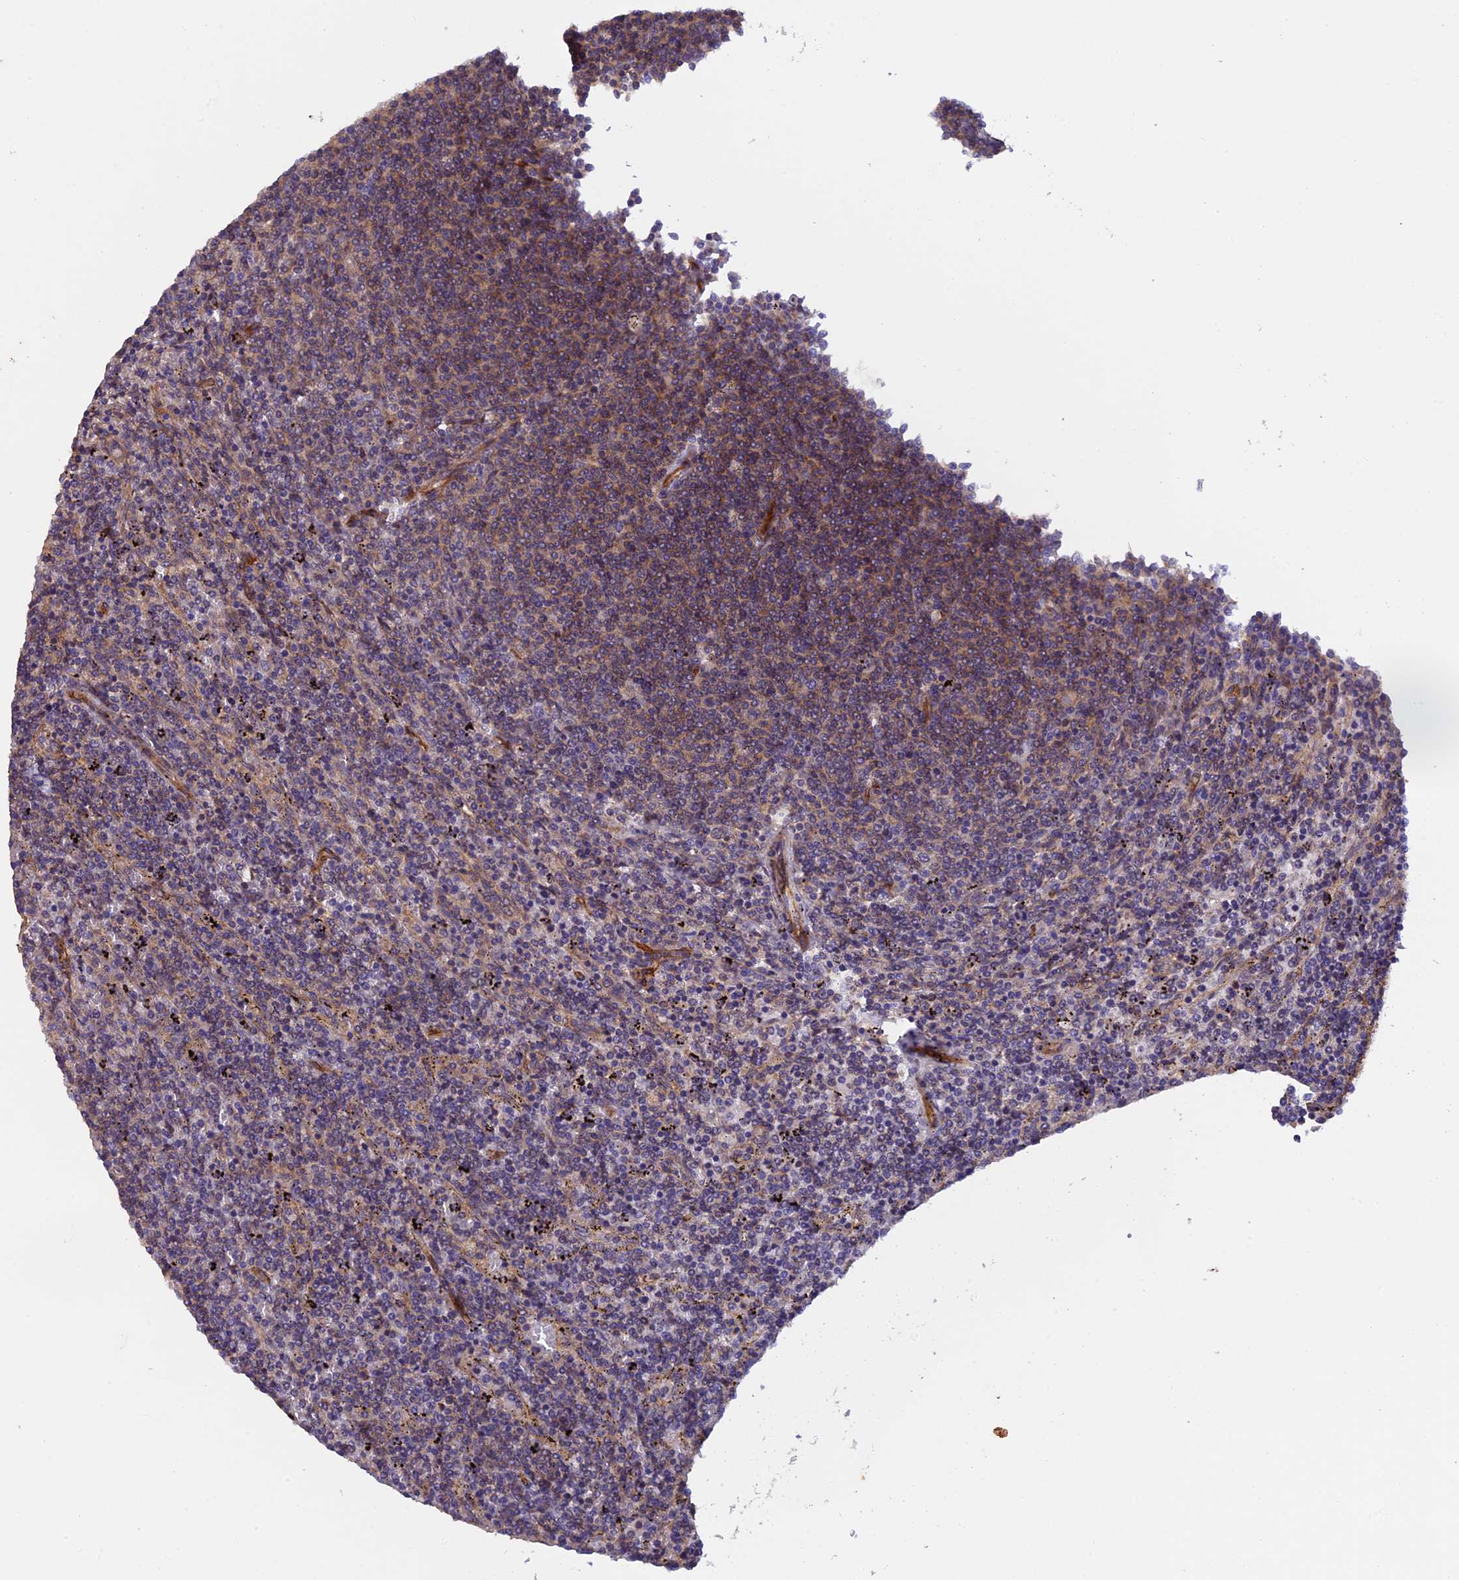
{"staining": {"intensity": "weak", "quantity": "<25%", "location": "cytoplasmic/membranous"}, "tissue": "lymphoma", "cell_type": "Tumor cells", "image_type": "cancer", "snomed": [{"axis": "morphology", "description": "Malignant lymphoma, non-Hodgkin's type, Low grade"}, {"axis": "topography", "description": "Spleen"}], "caption": "This photomicrograph is of lymphoma stained with immunohistochemistry (IHC) to label a protein in brown with the nuclei are counter-stained blue. There is no expression in tumor cells. Nuclei are stained in blue.", "gene": "ADAMTS15", "patient": {"sex": "female", "age": 50}}